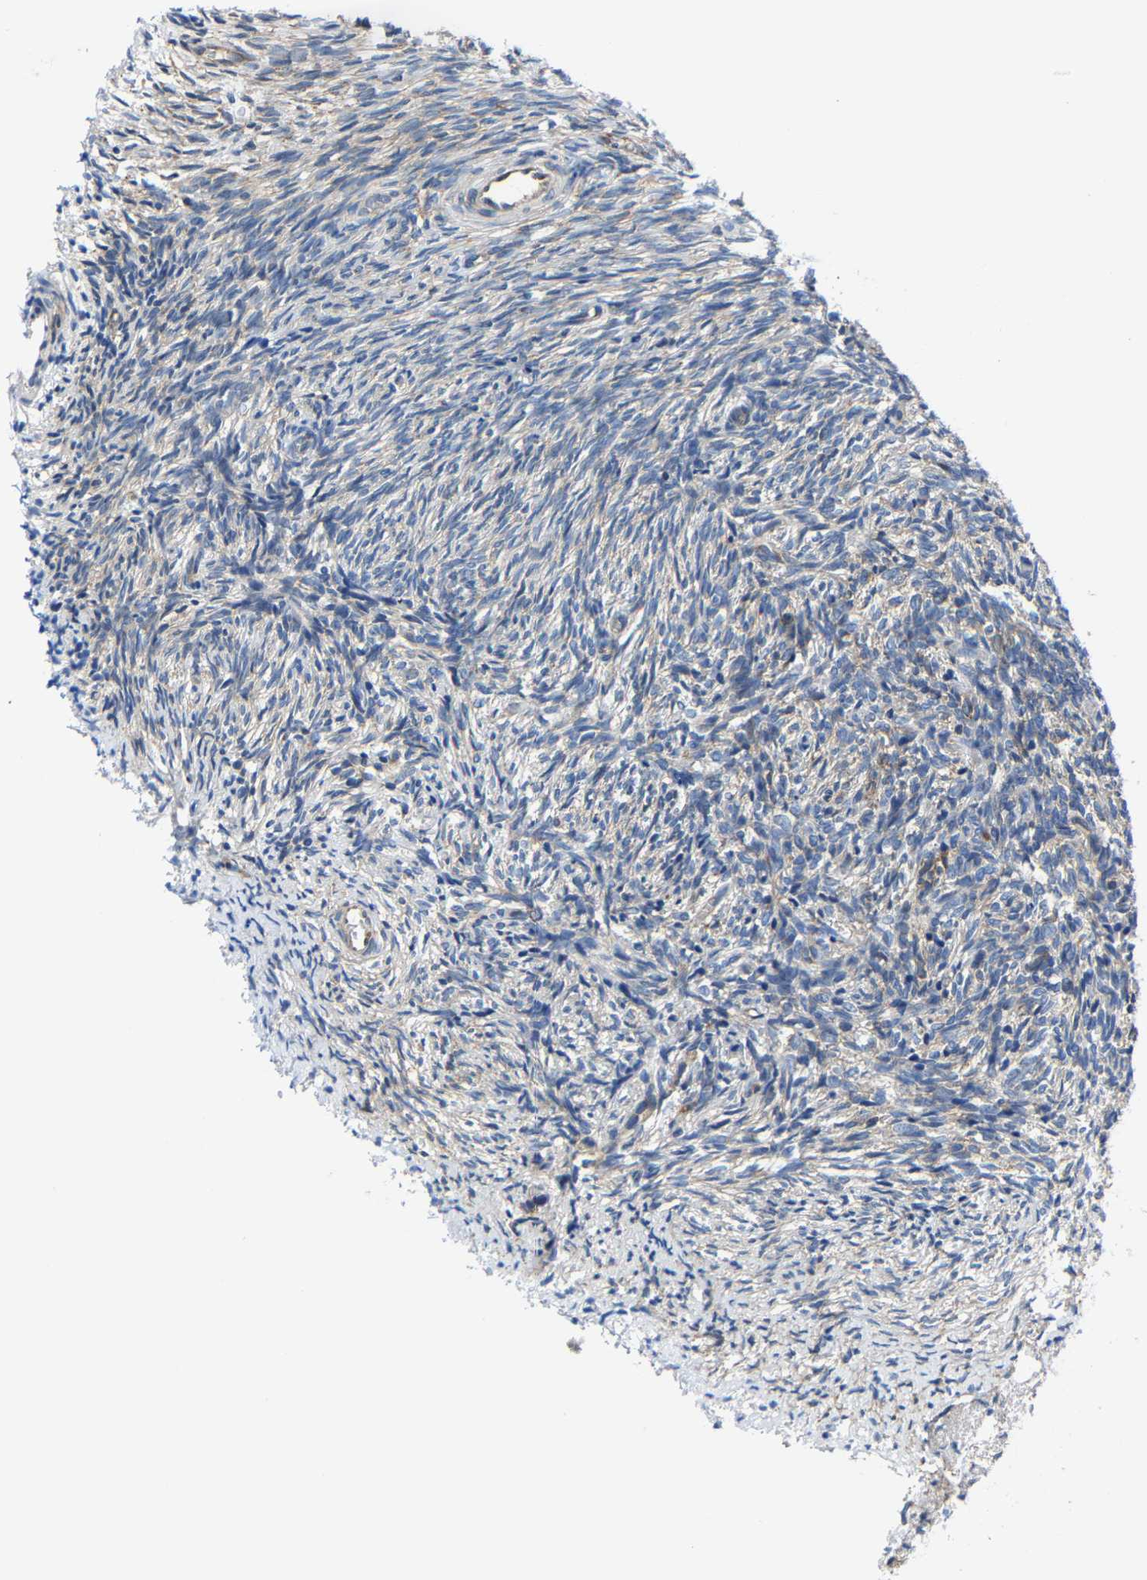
{"staining": {"intensity": "moderate", "quantity": "<25%", "location": "cytoplasmic/membranous"}, "tissue": "ovary", "cell_type": "Ovarian stroma cells", "image_type": "normal", "snomed": [{"axis": "morphology", "description": "Normal tissue, NOS"}, {"axis": "topography", "description": "Ovary"}], "caption": "Immunohistochemistry (IHC) staining of unremarkable ovary, which exhibits low levels of moderate cytoplasmic/membranous expression in approximately <25% of ovarian stroma cells indicating moderate cytoplasmic/membranous protein positivity. The staining was performed using DAB (3,3'-diaminobenzidine) (brown) for protein detection and nuclei were counterstained in hematoxylin (blue).", "gene": "G3BP2", "patient": {"sex": "female", "age": 41}}